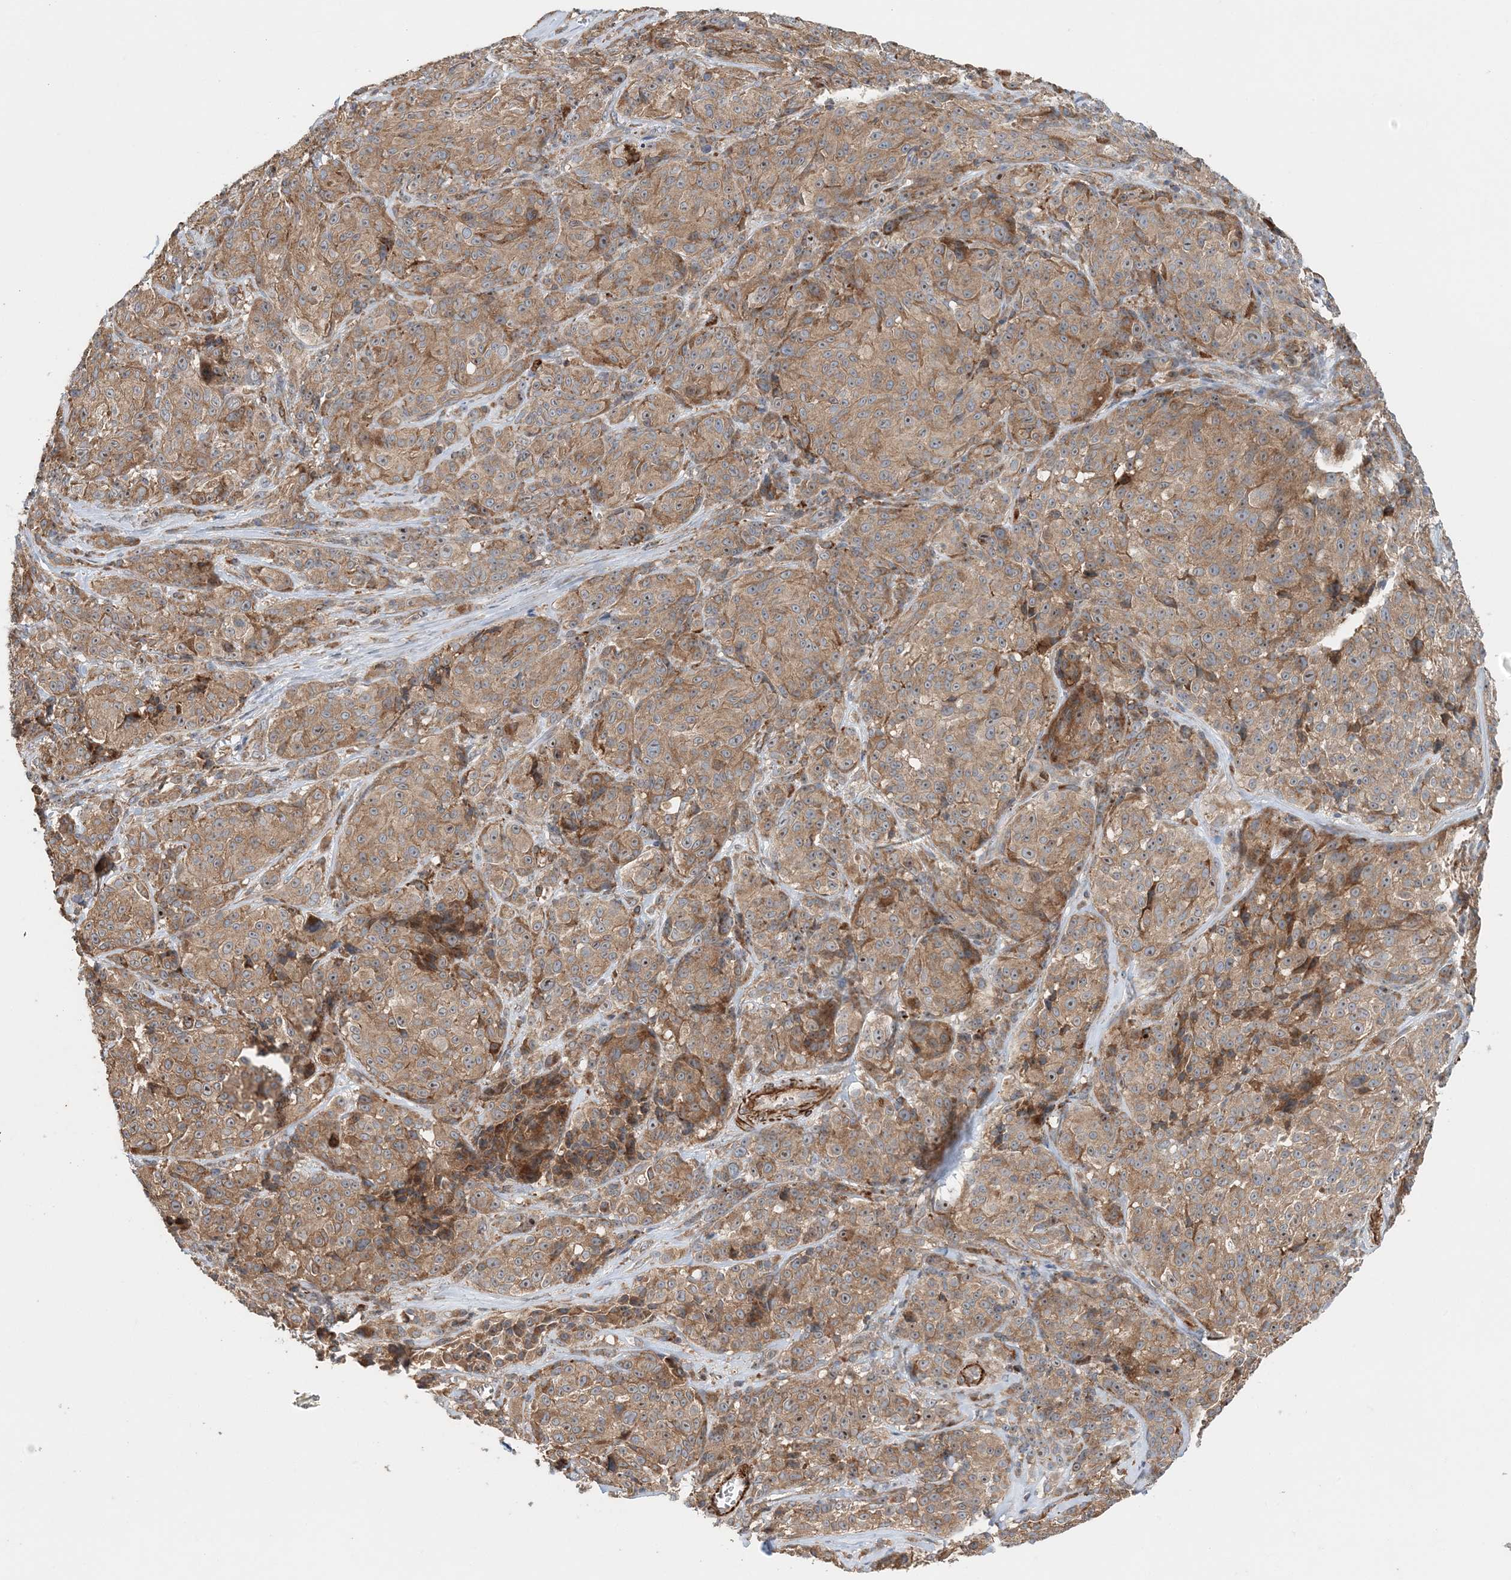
{"staining": {"intensity": "moderate", "quantity": ">75%", "location": "cytoplasmic/membranous"}, "tissue": "melanoma", "cell_type": "Tumor cells", "image_type": "cancer", "snomed": [{"axis": "morphology", "description": "Malignant melanoma, NOS"}, {"axis": "topography", "description": "Skin"}], "caption": "A brown stain labels moderate cytoplasmic/membranous staining of a protein in human malignant melanoma tumor cells.", "gene": "TTI1", "patient": {"sex": "male", "age": 73}}